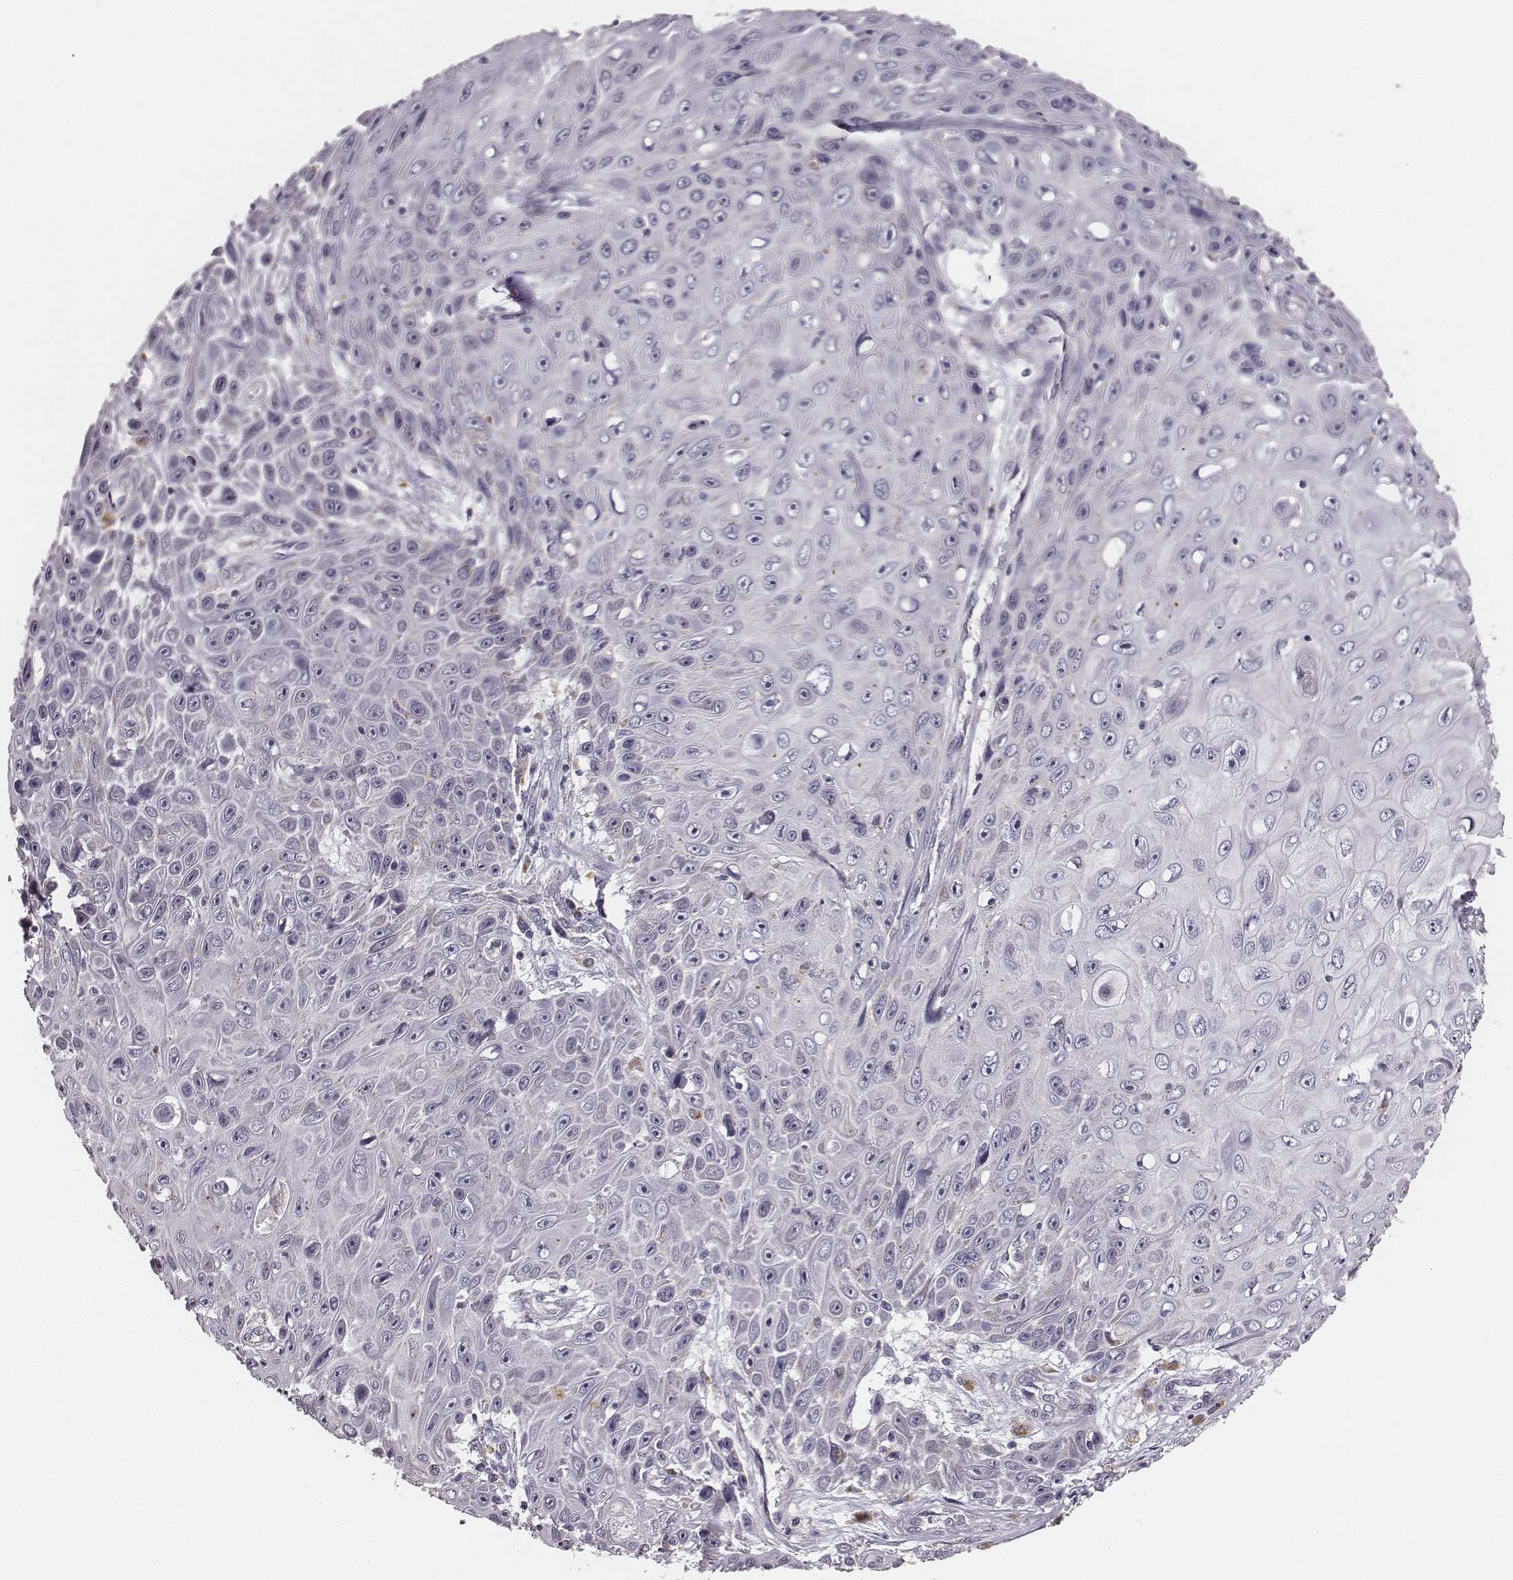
{"staining": {"intensity": "negative", "quantity": "none", "location": "none"}, "tissue": "skin cancer", "cell_type": "Tumor cells", "image_type": "cancer", "snomed": [{"axis": "morphology", "description": "Squamous cell carcinoma, NOS"}, {"axis": "topography", "description": "Skin"}], "caption": "Protein analysis of squamous cell carcinoma (skin) displays no significant expression in tumor cells.", "gene": "UBL4B", "patient": {"sex": "male", "age": 82}}